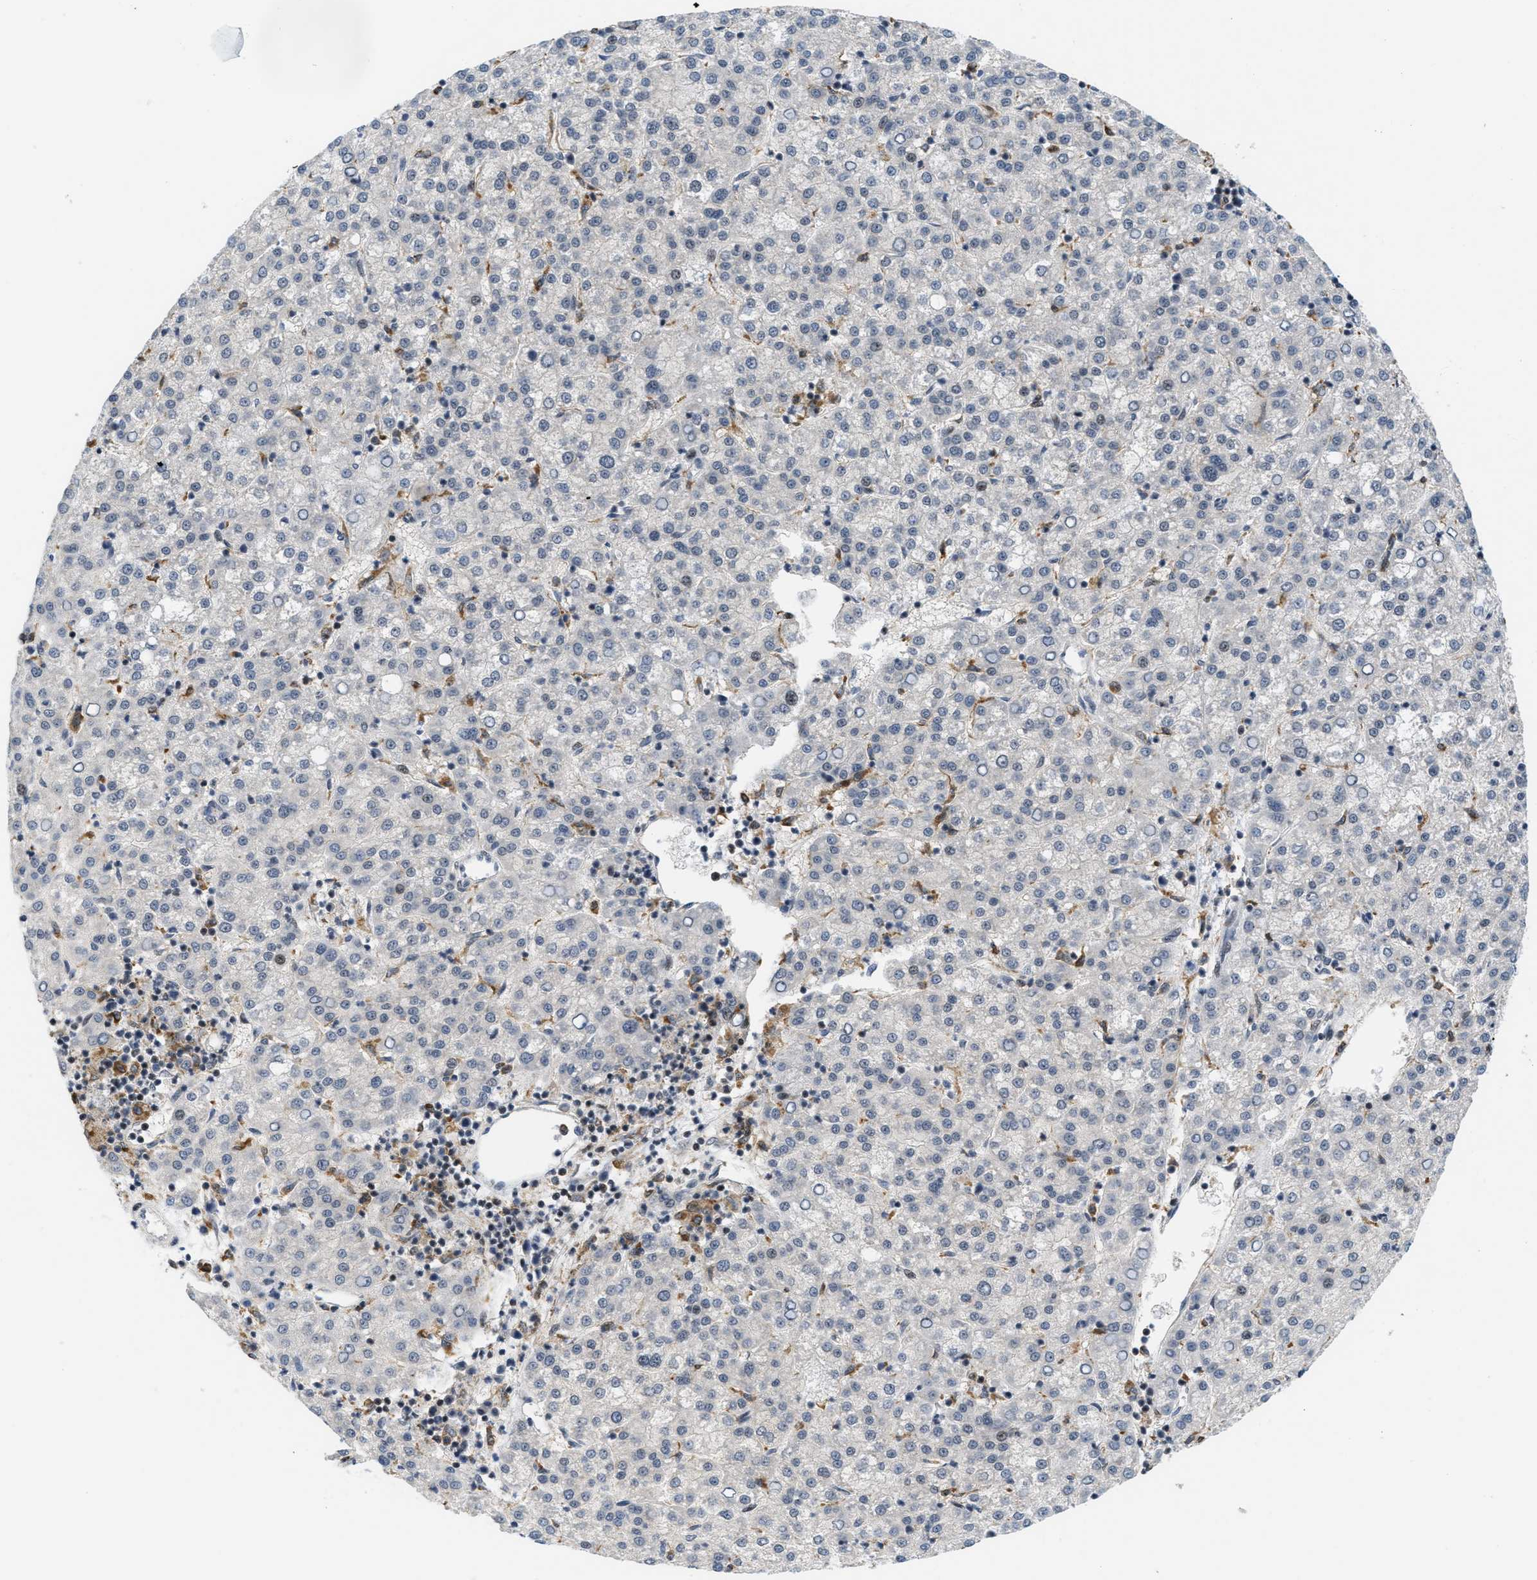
{"staining": {"intensity": "negative", "quantity": "none", "location": "none"}, "tissue": "liver cancer", "cell_type": "Tumor cells", "image_type": "cancer", "snomed": [{"axis": "morphology", "description": "Carcinoma, Hepatocellular, NOS"}, {"axis": "topography", "description": "Liver"}], "caption": "Liver hepatocellular carcinoma stained for a protein using IHC shows no staining tumor cells.", "gene": "ING1", "patient": {"sex": "female", "age": 58}}